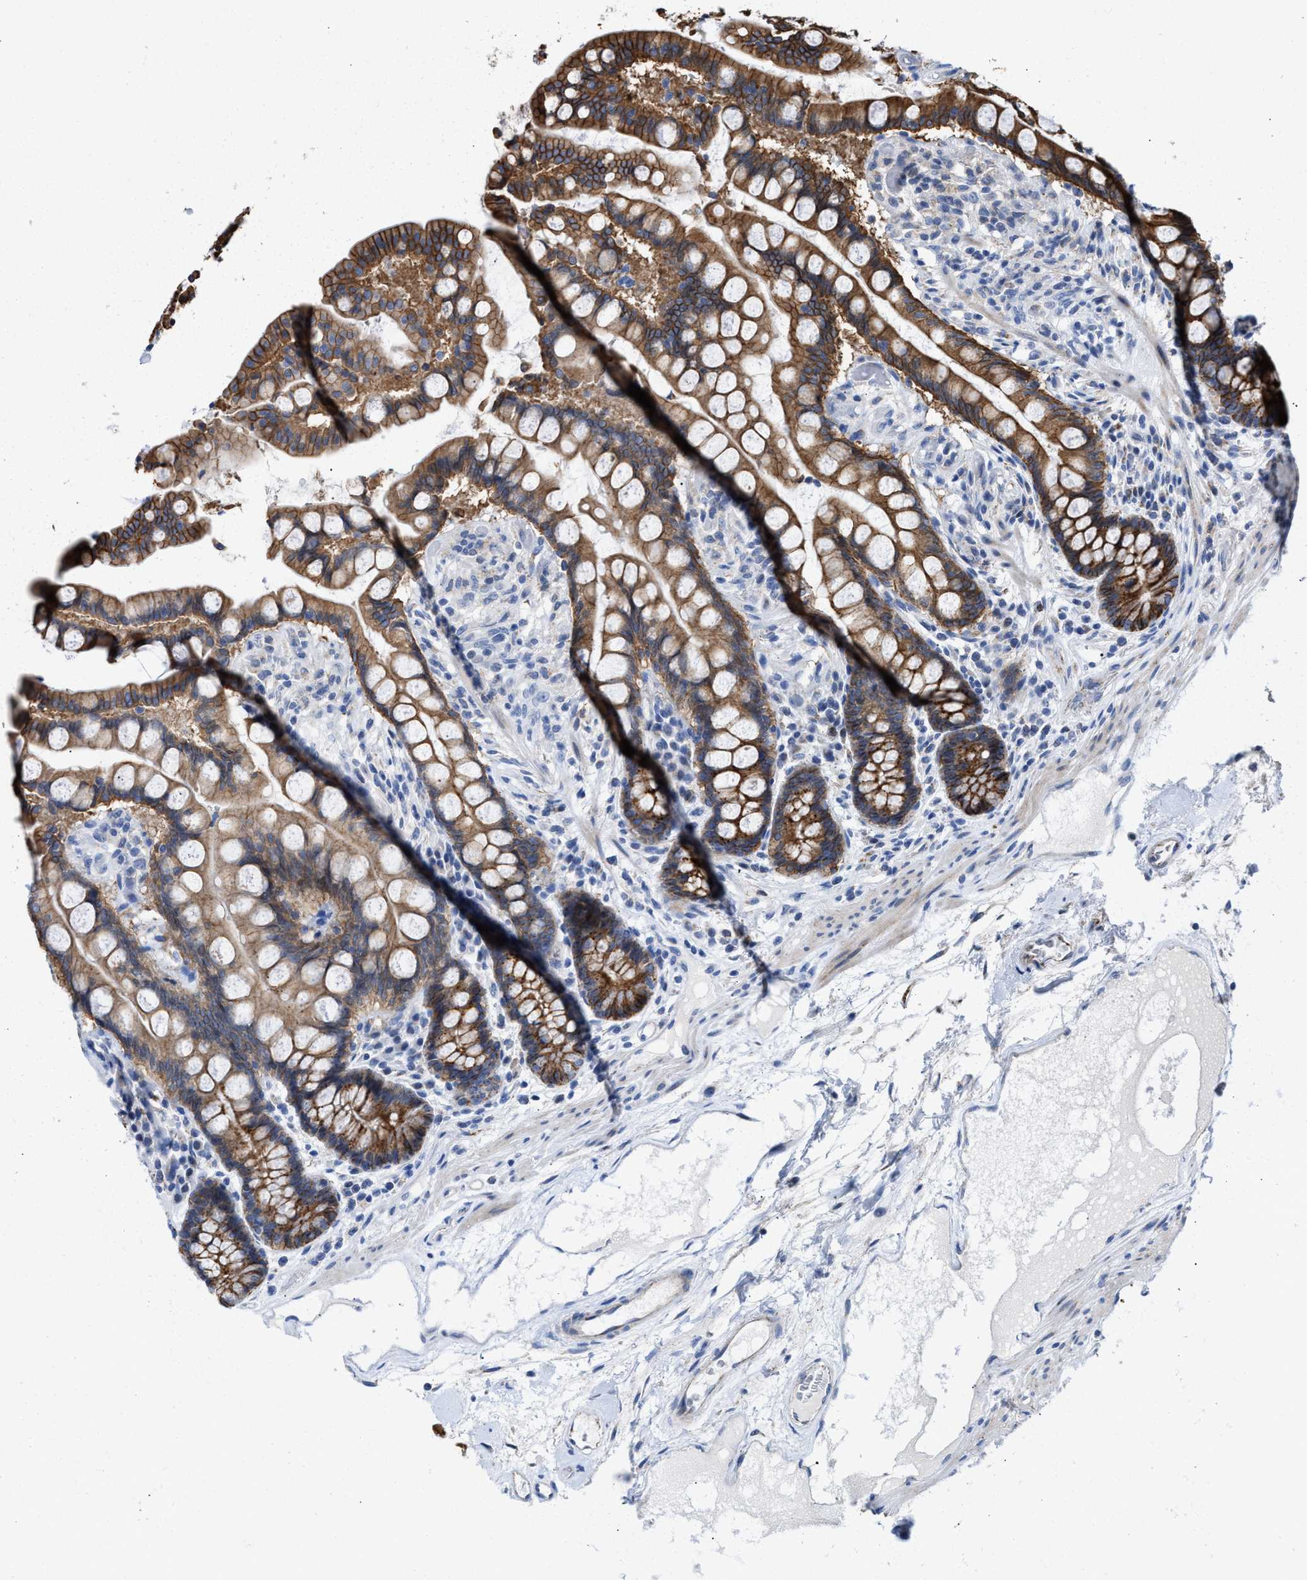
{"staining": {"intensity": "weak", "quantity": ">75%", "location": "cytoplasmic/membranous"}, "tissue": "colon", "cell_type": "Endothelial cells", "image_type": "normal", "snomed": [{"axis": "morphology", "description": "Normal tissue, NOS"}, {"axis": "topography", "description": "Colon"}], "caption": "Brown immunohistochemical staining in unremarkable human colon exhibits weak cytoplasmic/membranous expression in about >75% of endothelial cells.", "gene": "JAG1", "patient": {"sex": "male", "age": 73}}